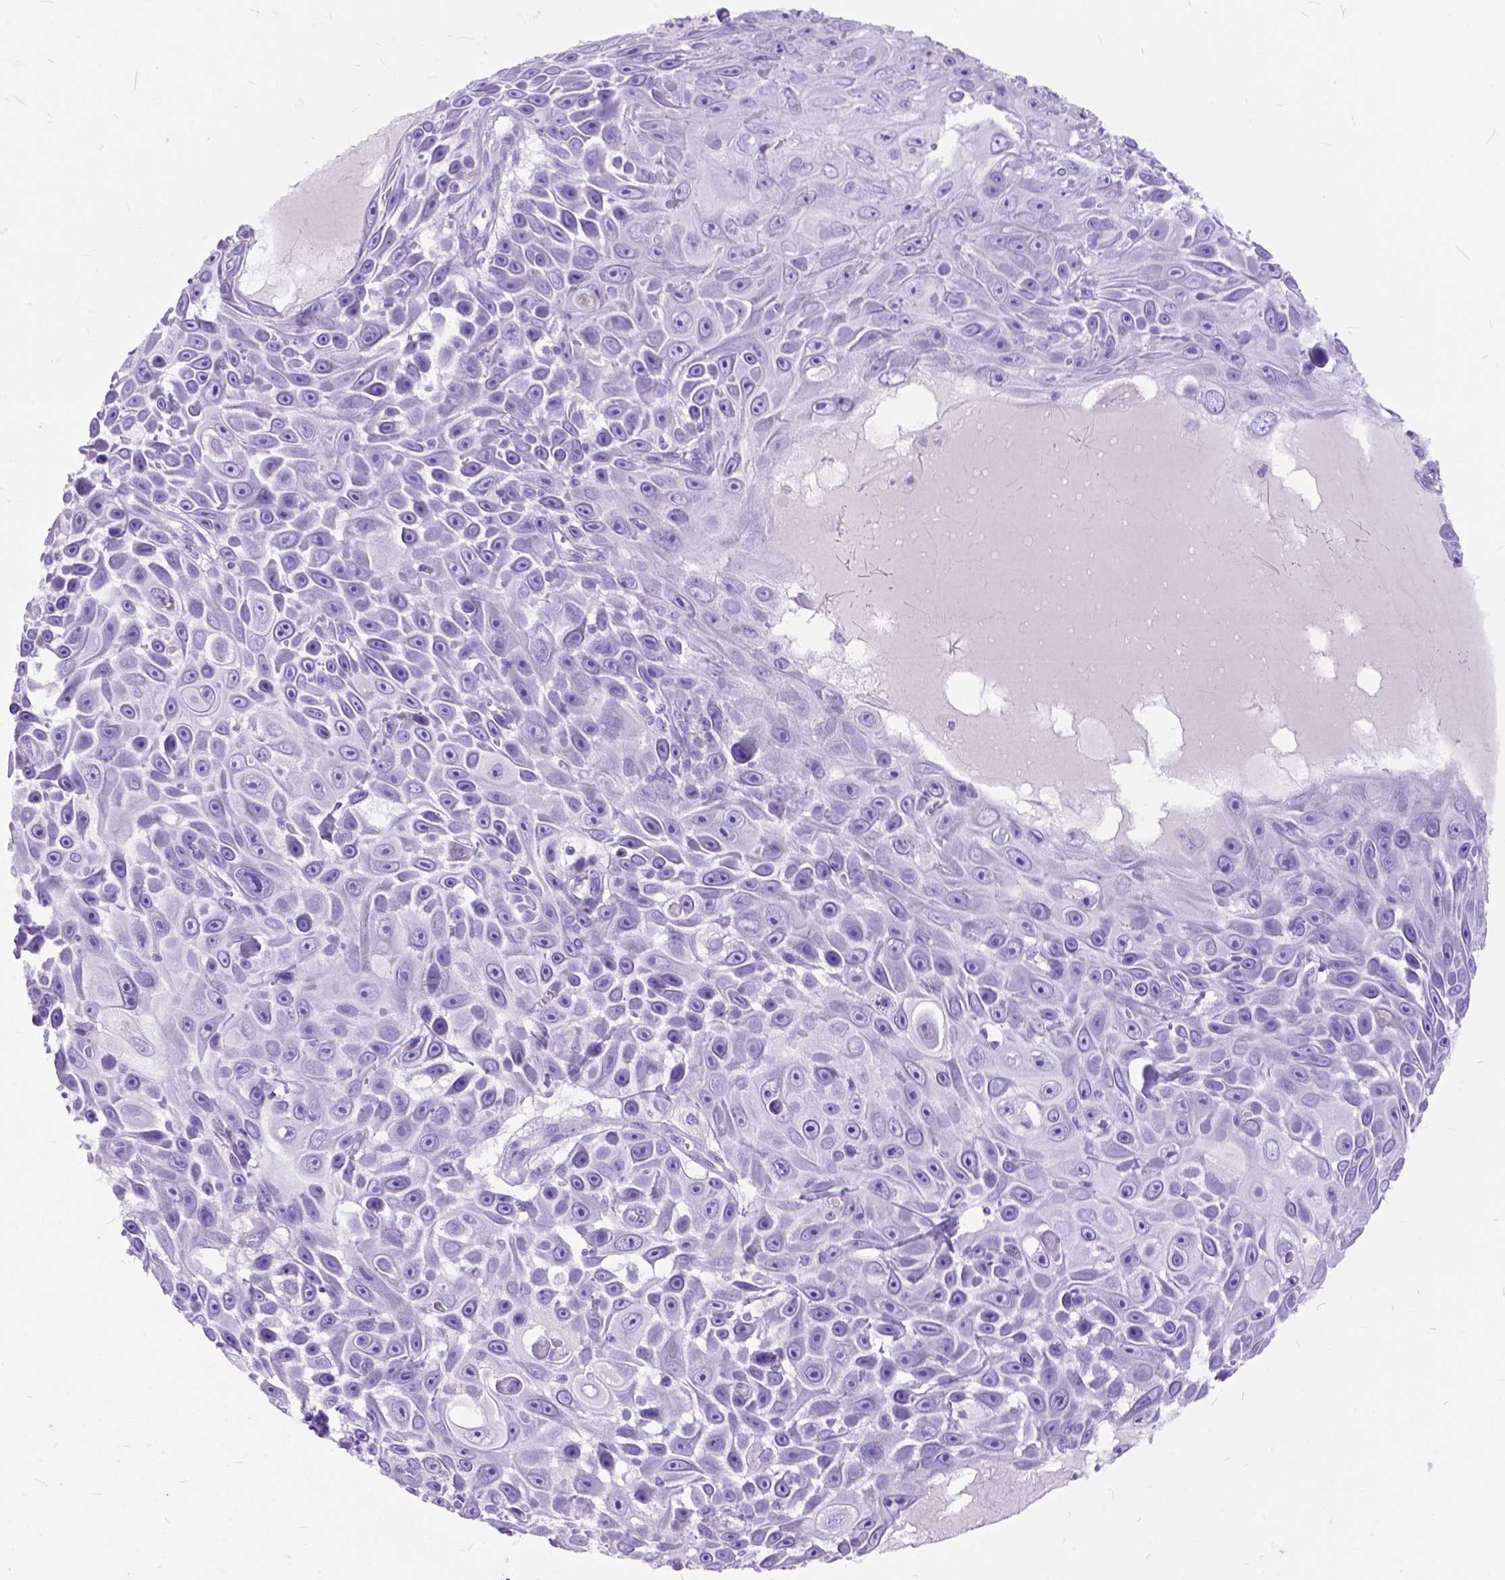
{"staining": {"intensity": "negative", "quantity": "none", "location": "none"}, "tissue": "skin cancer", "cell_type": "Tumor cells", "image_type": "cancer", "snomed": [{"axis": "morphology", "description": "Squamous cell carcinoma, NOS"}, {"axis": "topography", "description": "Skin"}], "caption": "There is no significant positivity in tumor cells of skin cancer. (DAB immunohistochemistry, high magnification).", "gene": "C1QTNF3", "patient": {"sex": "male", "age": 82}}